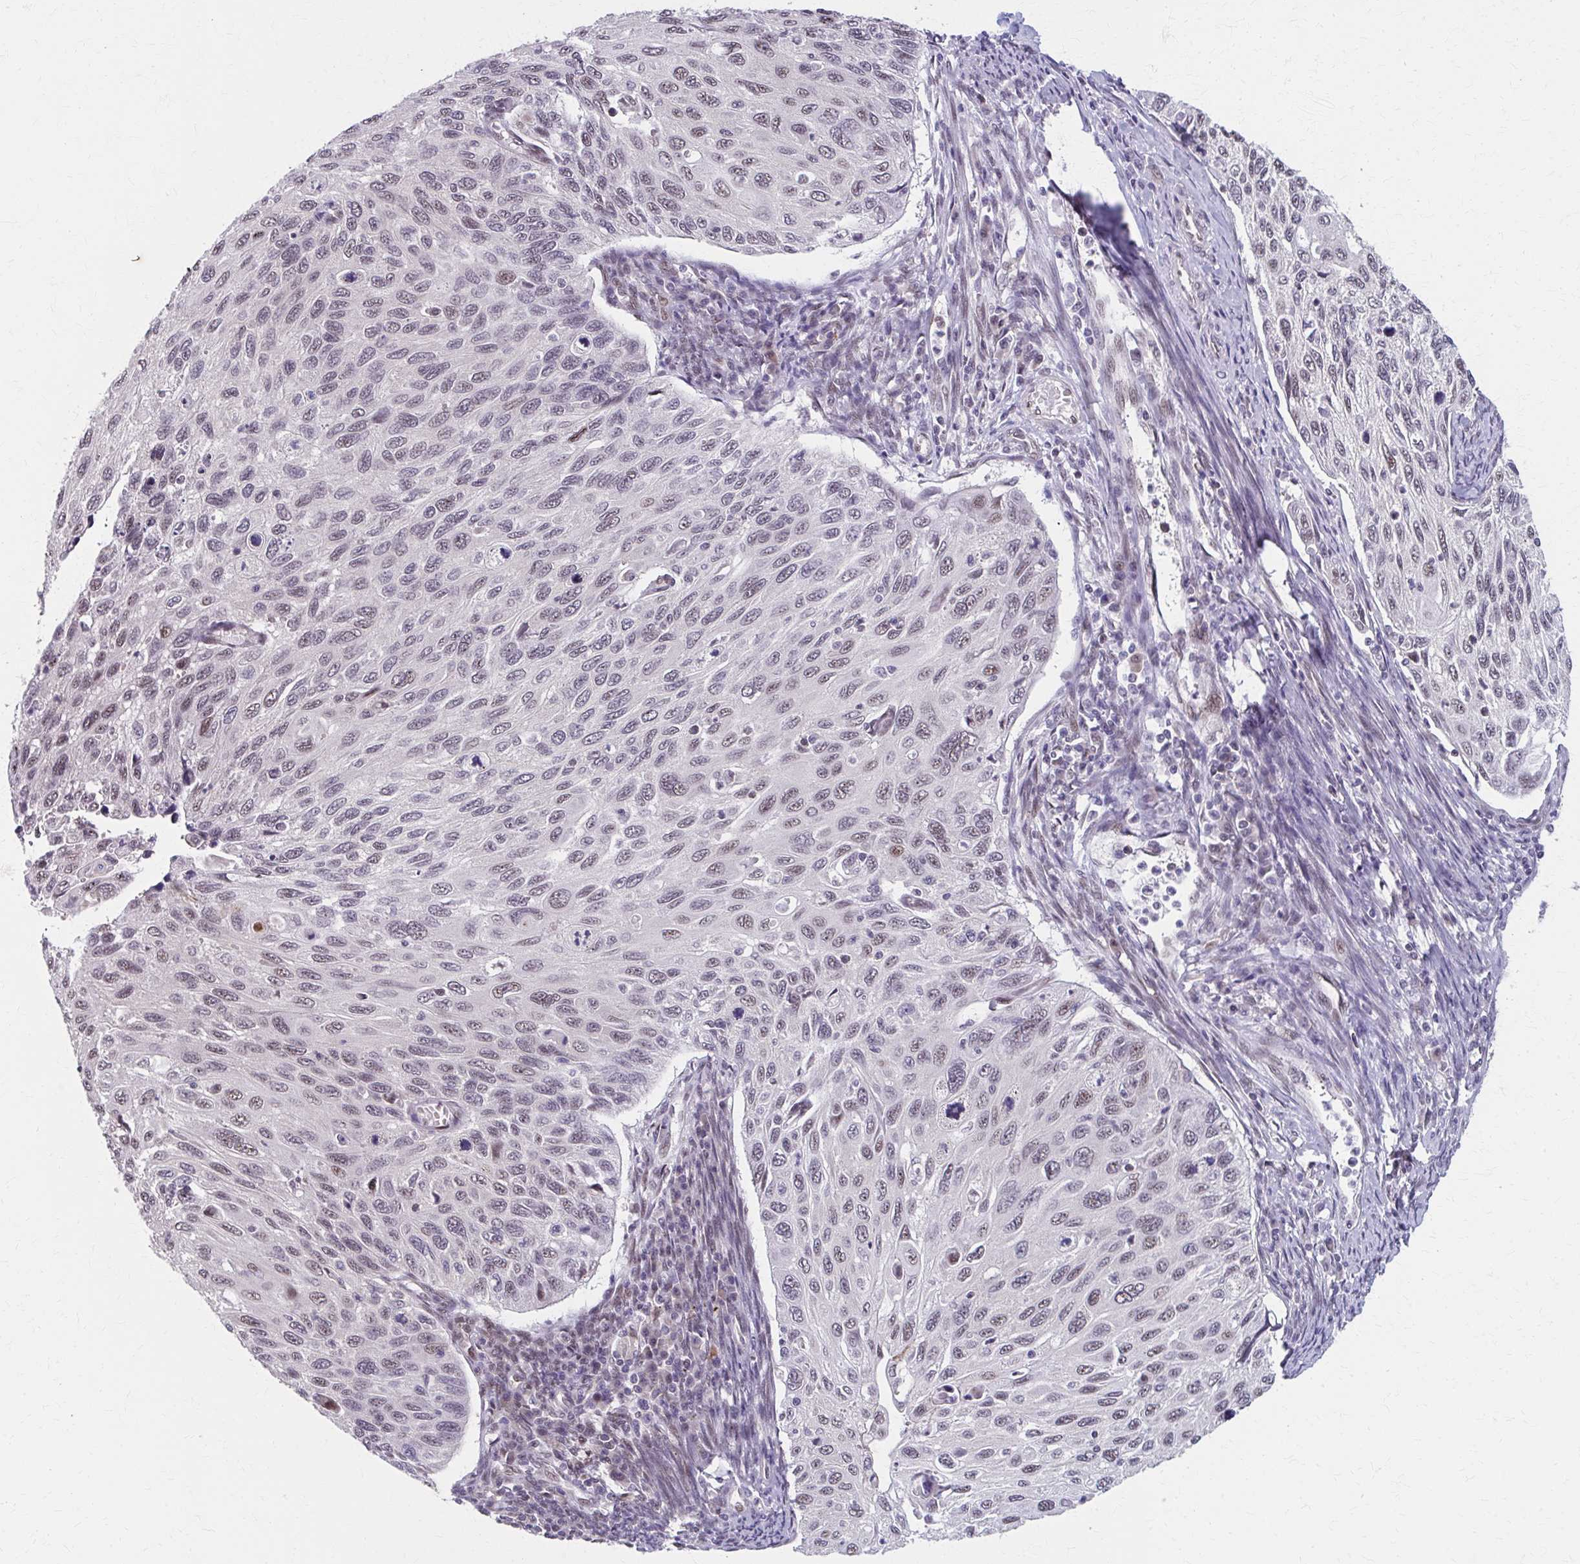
{"staining": {"intensity": "weak", "quantity": "25%-75%", "location": "nuclear"}, "tissue": "cervical cancer", "cell_type": "Tumor cells", "image_type": "cancer", "snomed": [{"axis": "morphology", "description": "Squamous cell carcinoma, NOS"}, {"axis": "topography", "description": "Cervix"}], "caption": "Immunohistochemical staining of cervical cancer demonstrates weak nuclear protein staining in about 25%-75% of tumor cells.", "gene": "SETBP1", "patient": {"sex": "female", "age": 70}}